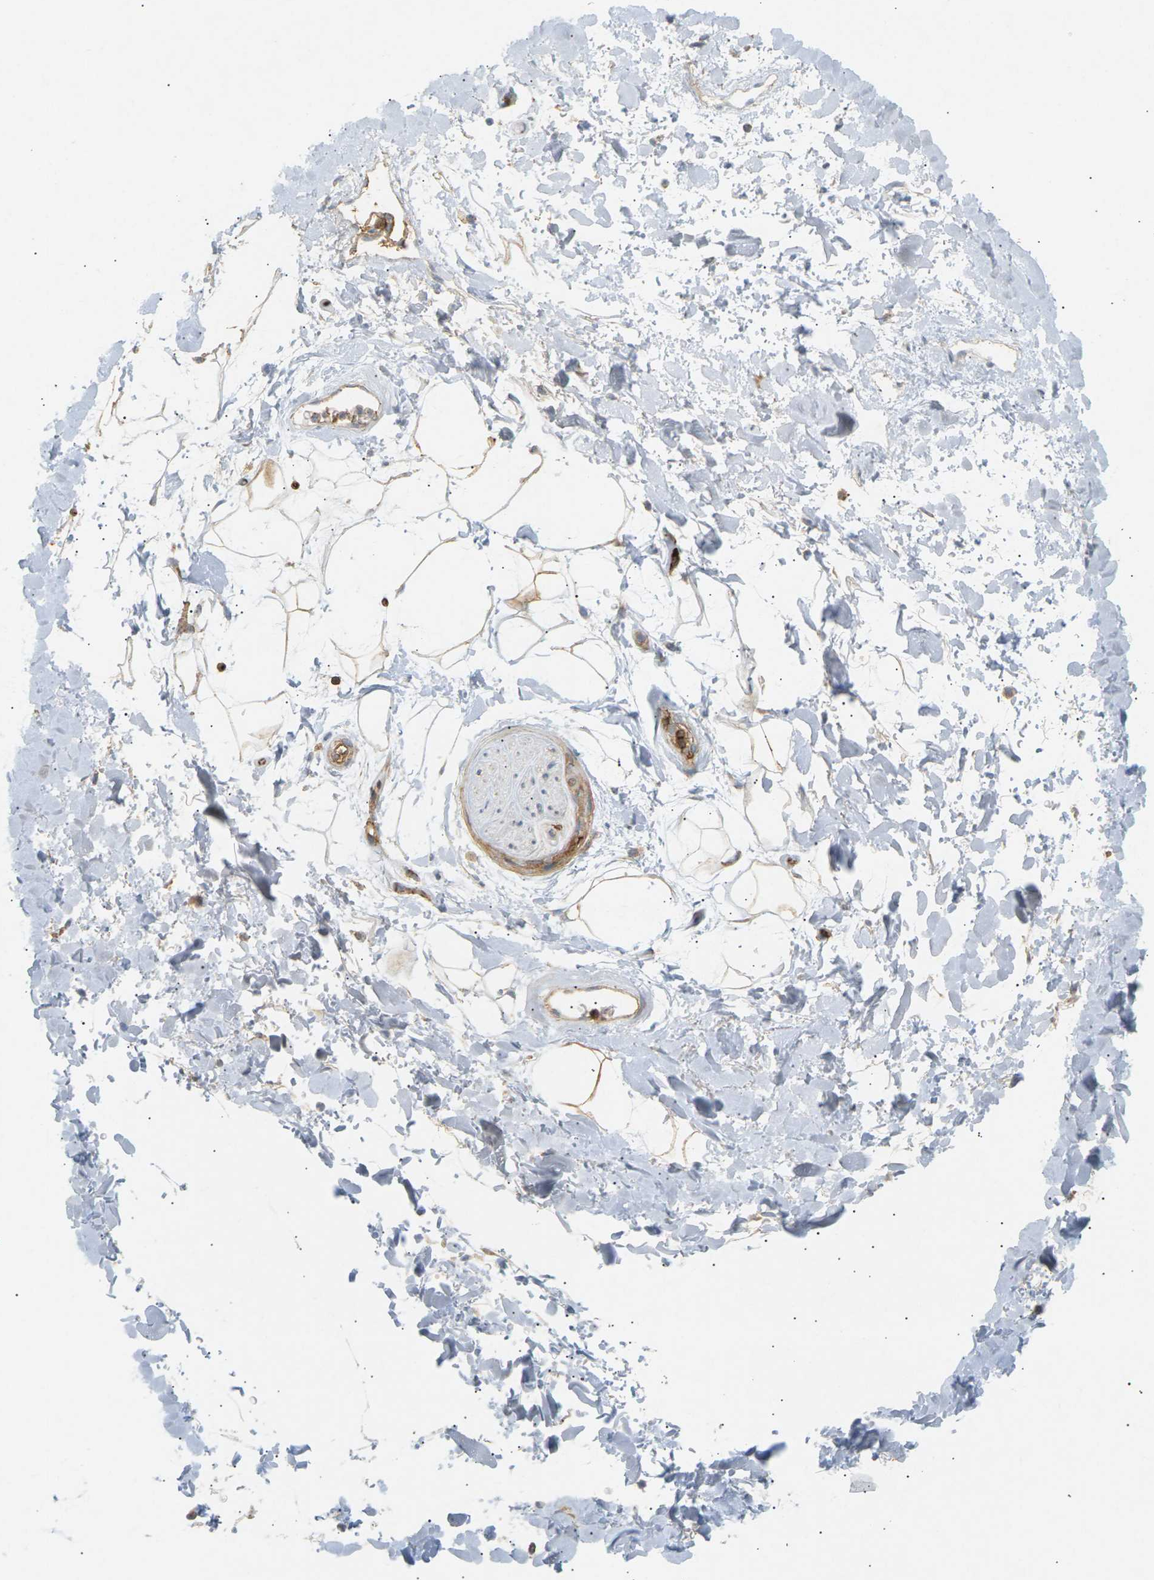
{"staining": {"intensity": "weak", "quantity": ">75%", "location": "cytoplasmic/membranous"}, "tissue": "adipose tissue", "cell_type": "Adipocytes", "image_type": "normal", "snomed": [{"axis": "morphology", "description": "Normal tissue, NOS"}, {"axis": "topography", "description": "Soft tissue"}], "caption": "Adipose tissue stained with DAB (3,3'-diaminobenzidine) IHC displays low levels of weak cytoplasmic/membranous expression in approximately >75% of adipocytes.", "gene": "LIME1", "patient": {"sex": "male", "age": 72}}